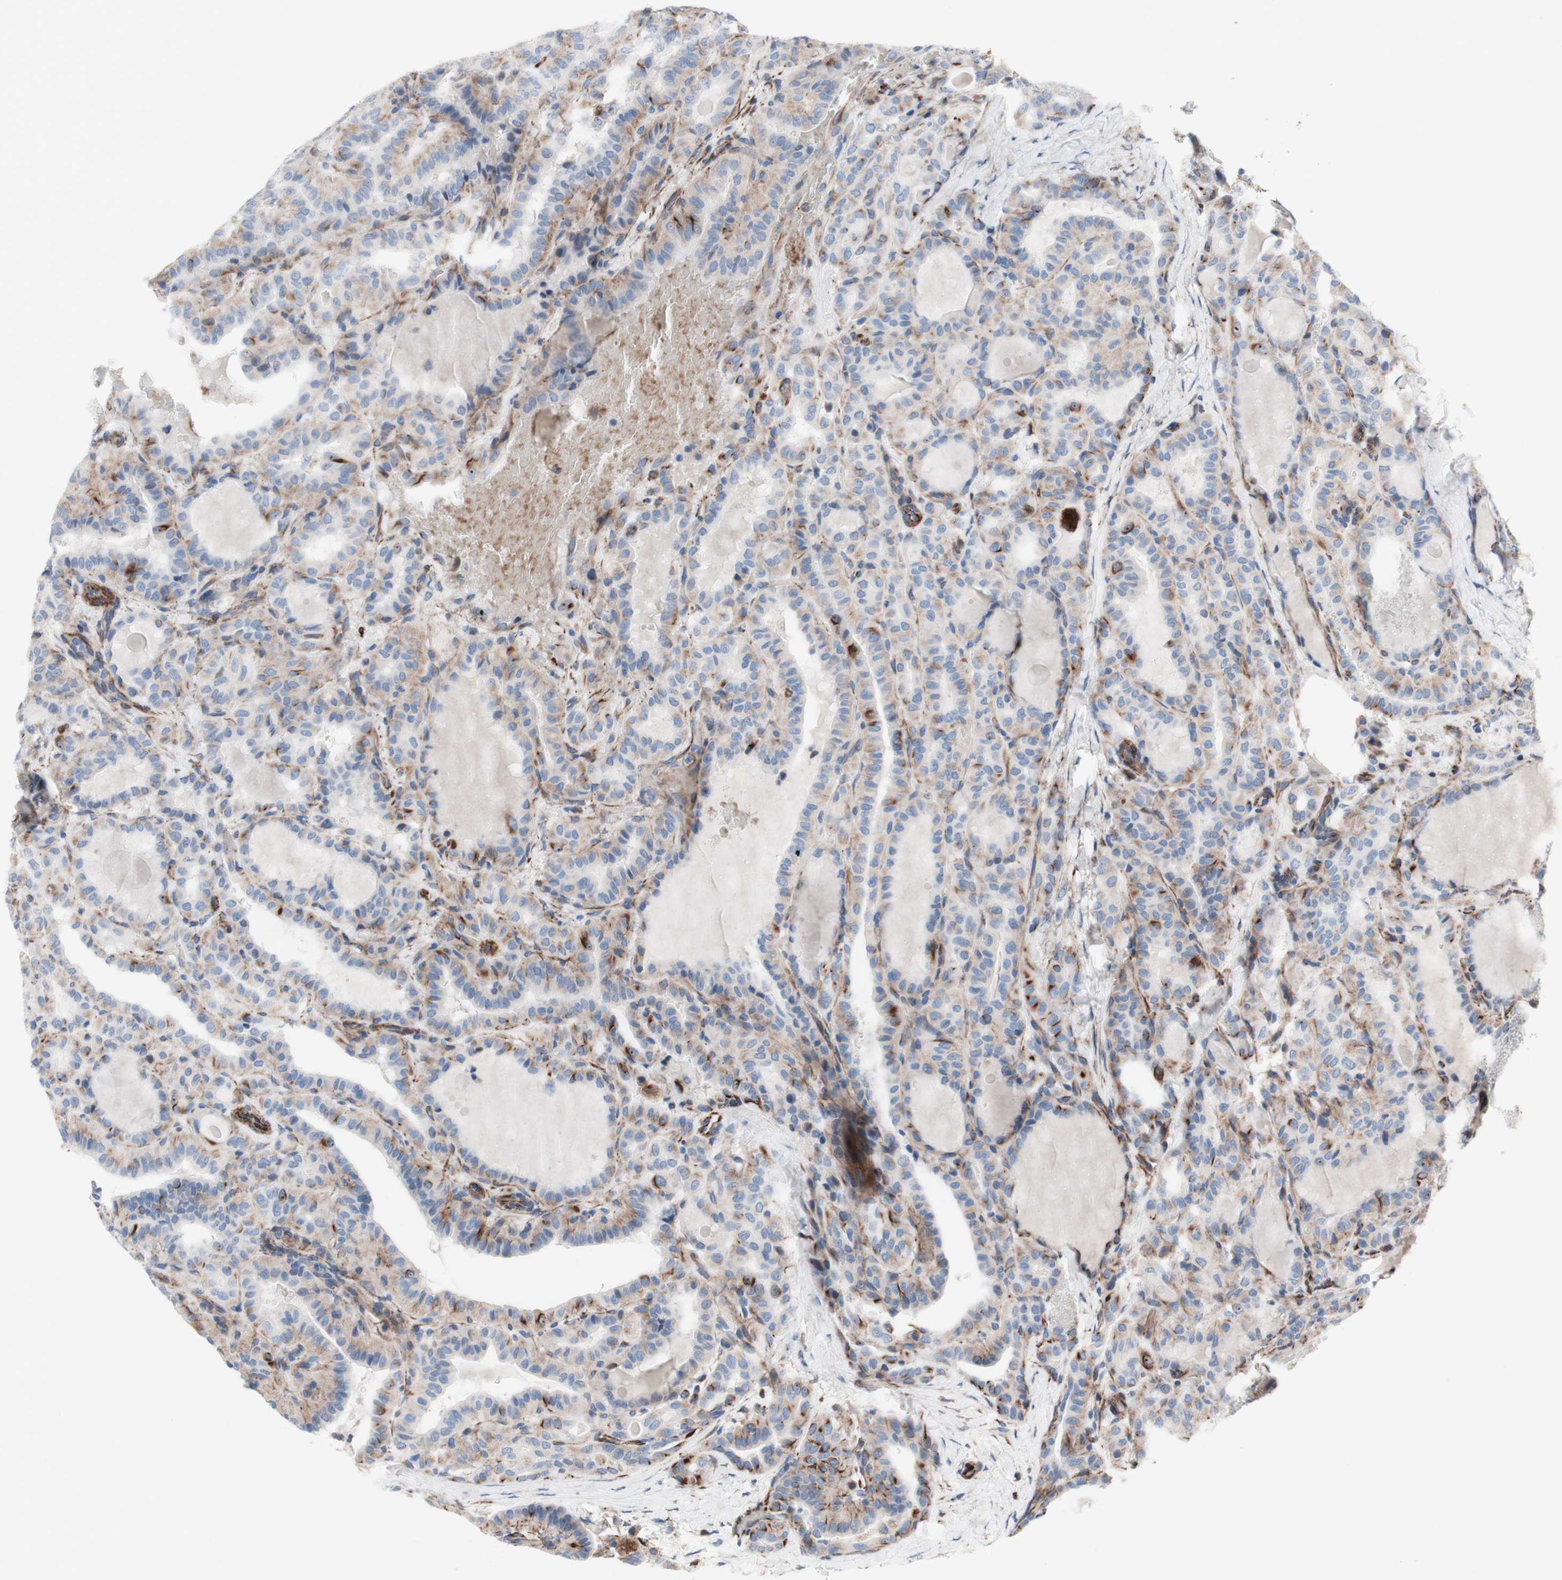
{"staining": {"intensity": "weak", "quantity": "25%-75%", "location": "cytoplasmic/membranous"}, "tissue": "thyroid cancer", "cell_type": "Tumor cells", "image_type": "cancer", "snomed": [{"axis": "morphology", "description": "Papillary adenocarcinoma, NOS"}, {"axis": "topography", "description": "Thyroid gland"}], "caption": "High-magnification brightfield microscopy of thyroid cancer stained with DAB (3,3'-diaminobenzidine) (brown) and counterstained with hematoxylin (blue). tumor cells exhibit weak cytoplasmic/membranous staining is present in approximately25%-75% of cells.", "gene": "AGPAT5", "patient": {"sex": "male", "age": 77}}